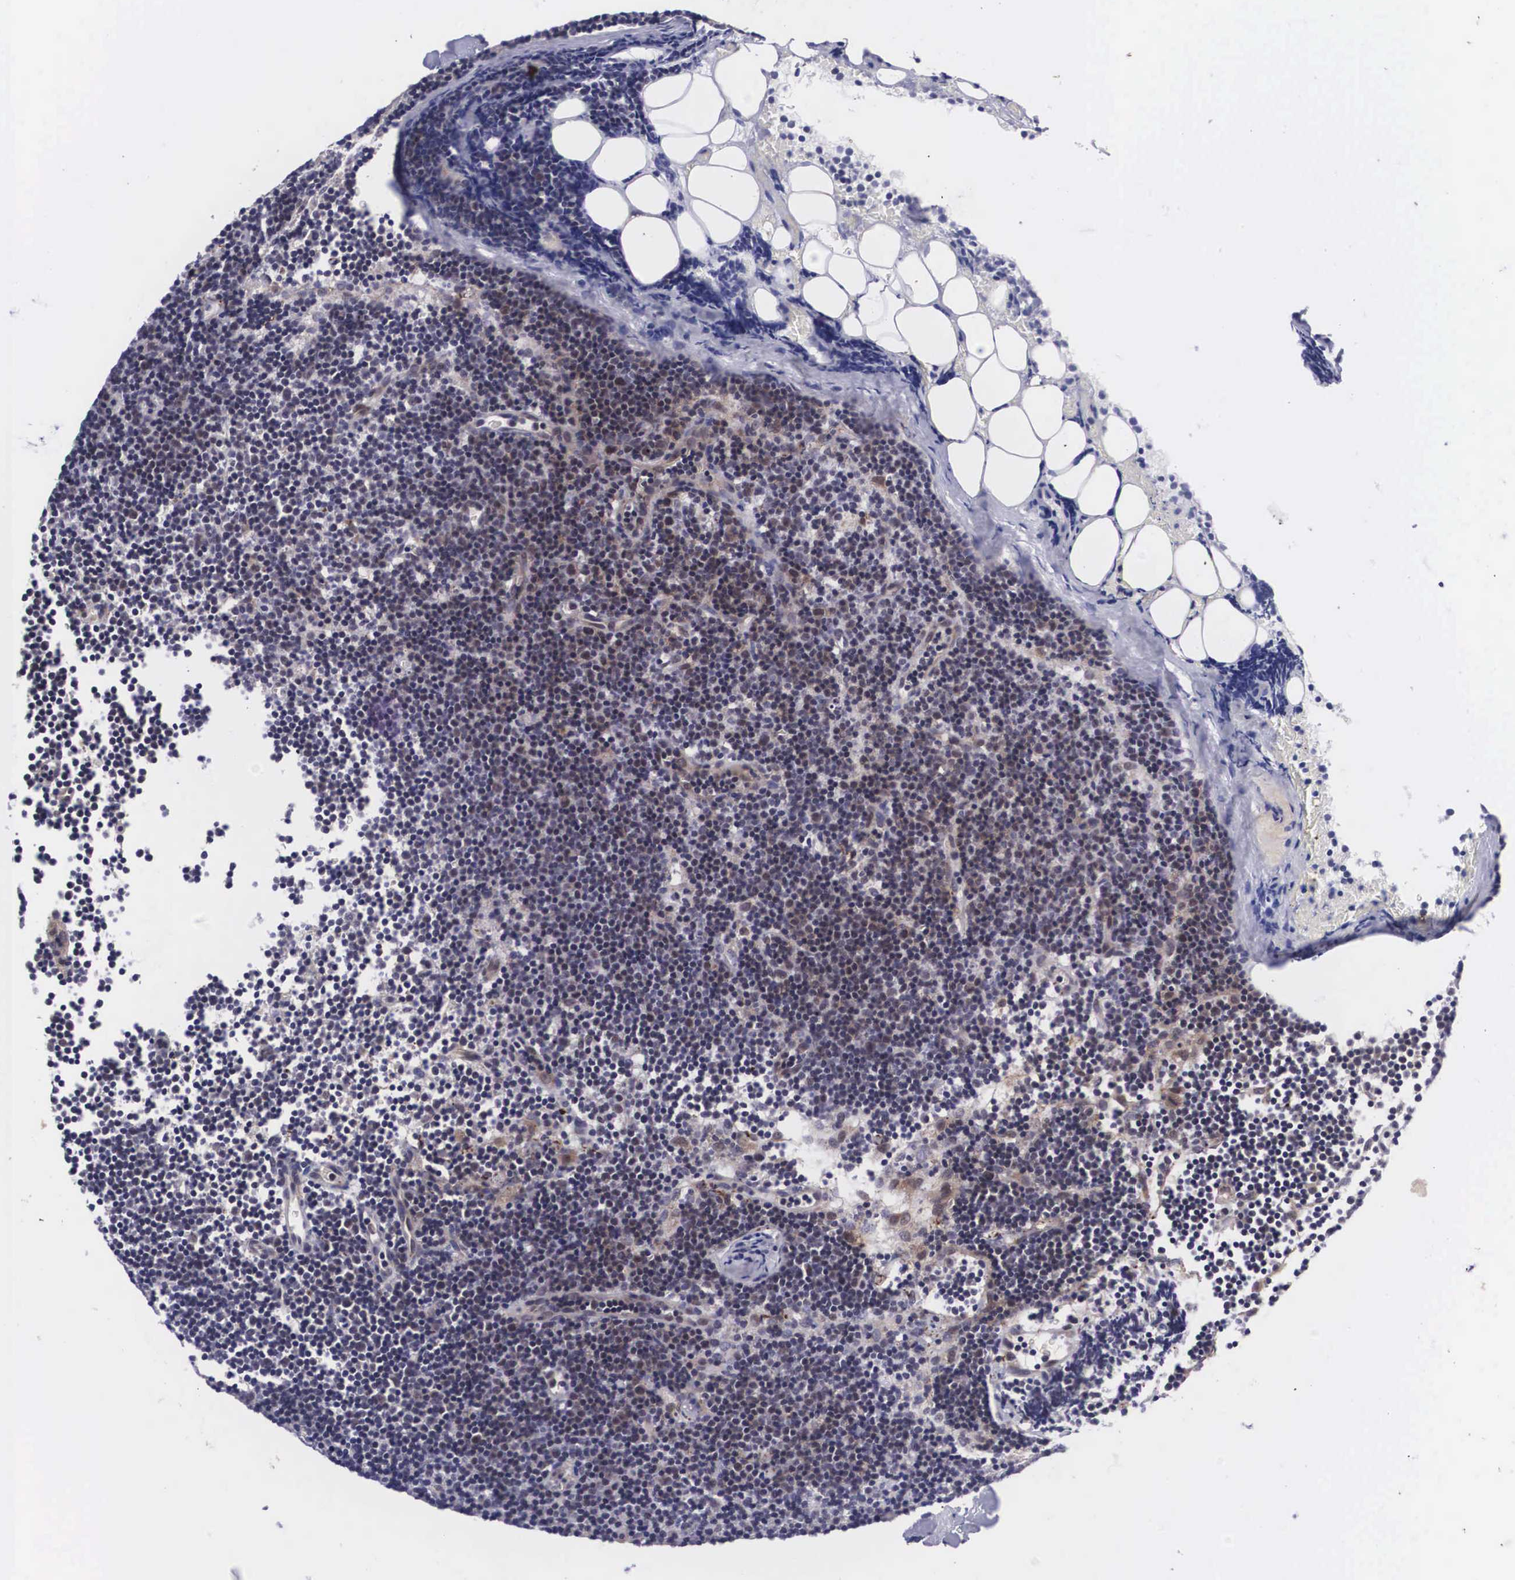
{"staining": {"intensity": "weak", "quantity": "25%-75%", "location": "cytoplasmic/membranous,nuclear"}, "tissue": "lymphoma", "cell_type": "Tumor cells", "image_type": "cancer", "snomed": [{"axis": "morphology", "description": "Malignant lymphoma, non-Hodgkin's type, Low grade"}, {"axis": "topography", "description": "Lymph node"}], "caption": "A high-resolution image shows immunohistochemistry staining of low-grade malignant lymphoma, non-Hodgkin's type, which displays weak cytoplasmic/membranous and nuclear positivity in about 25%-75% of tumor cells.", "gene": "EMID1", "patient": {"sex": "male", "age": 57}}